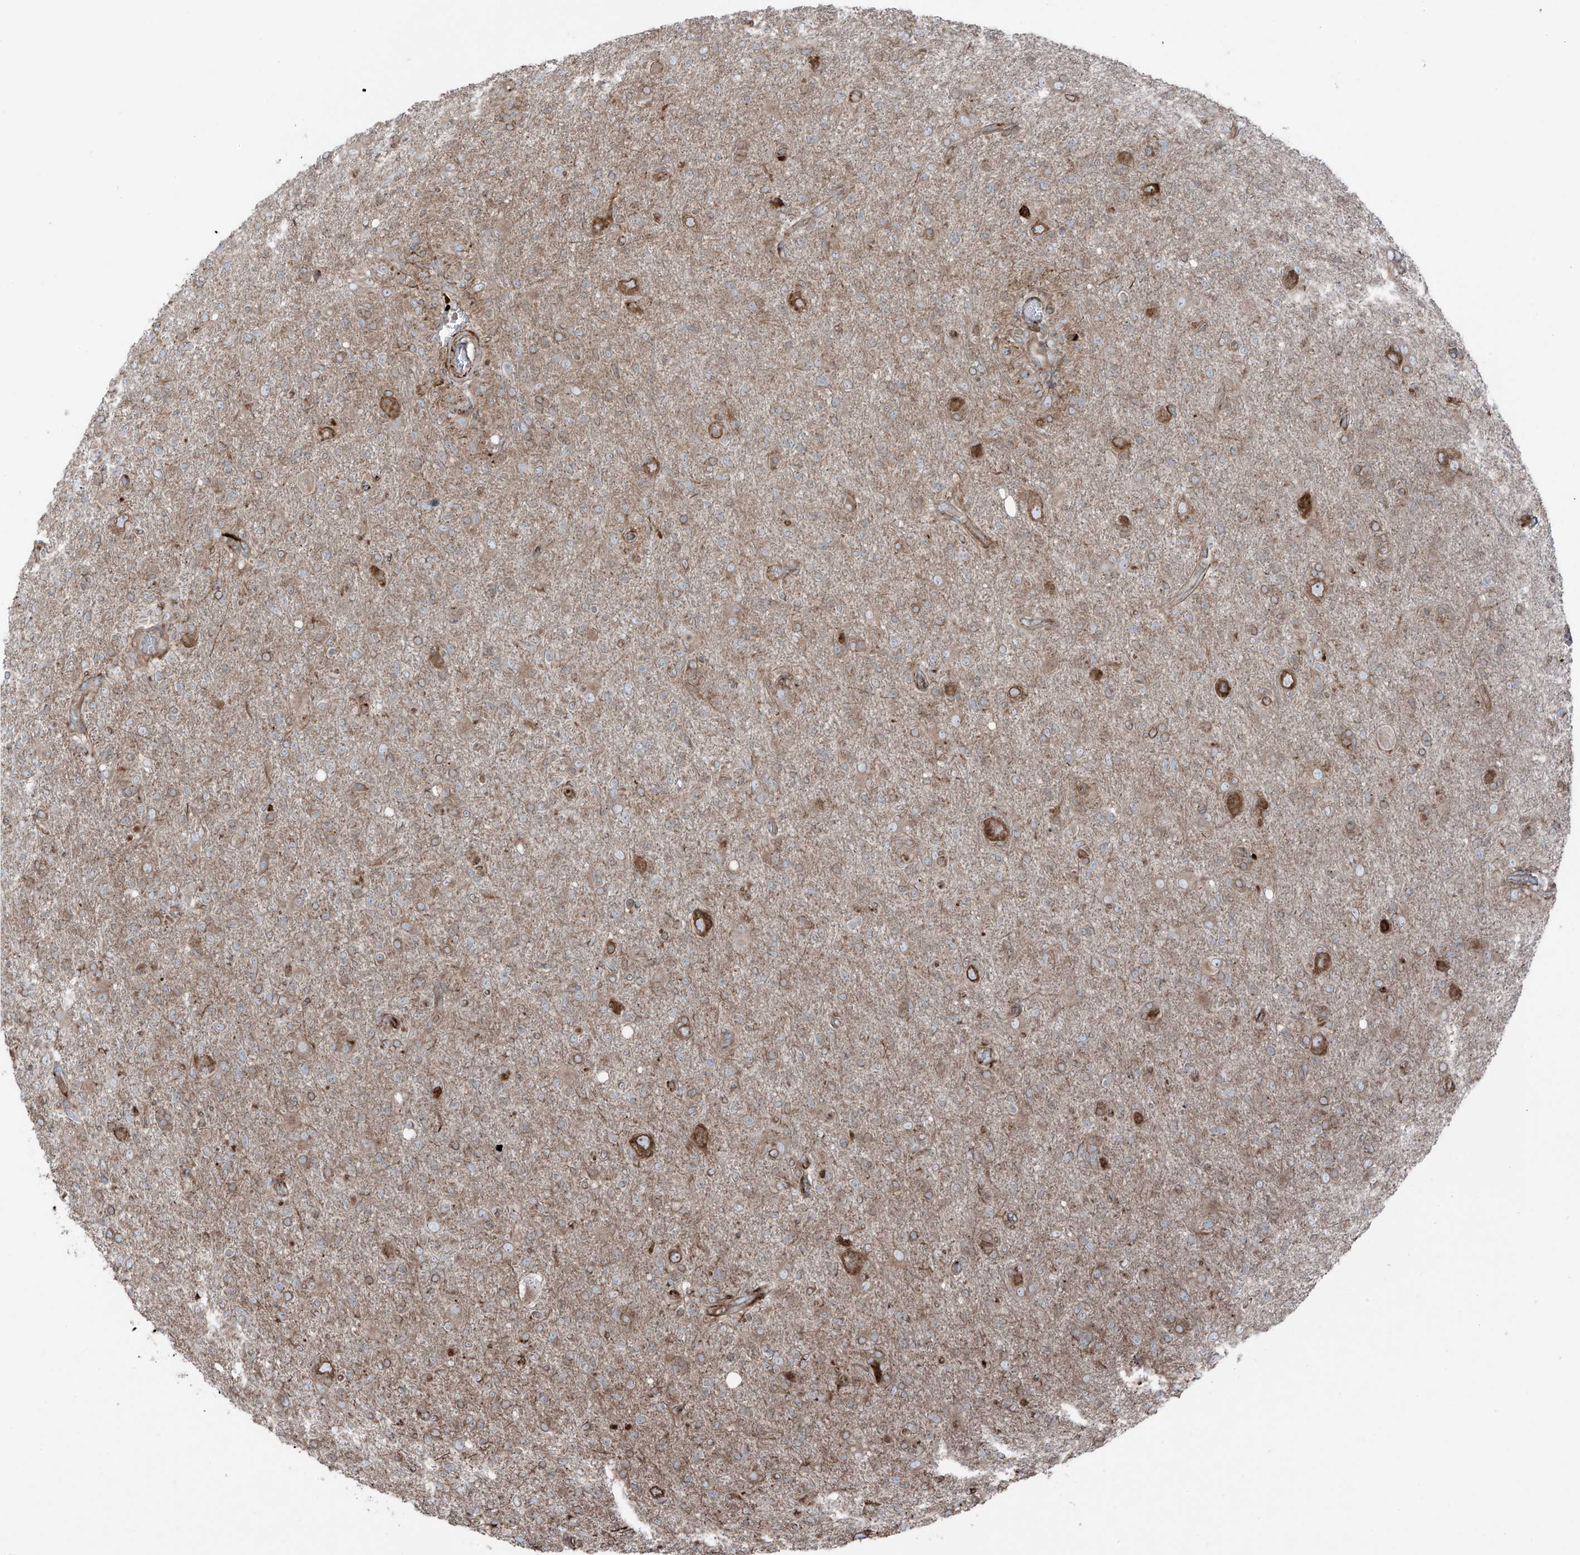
{"staining": {"intensity": "moderate", "quantity": ">75%", "location": "cytoplasmic/membranous"}, "tissue": "glioma", "cell_type": "Tumor cells", "image_type": "cancer", "snomed": [{"axis": "morphology", "description": "Glioma, malignant, High grade"}, {"axis": "topography", "description": "Brain"}], "caption": "About >75% of tumor cells in human glioma show moderate cytoplasmic/membranous protein positivity as visualized by brown immunohistochemical staining.", "gene": "ERLEC1", "patient": {"sex": "female", "age": 57}}